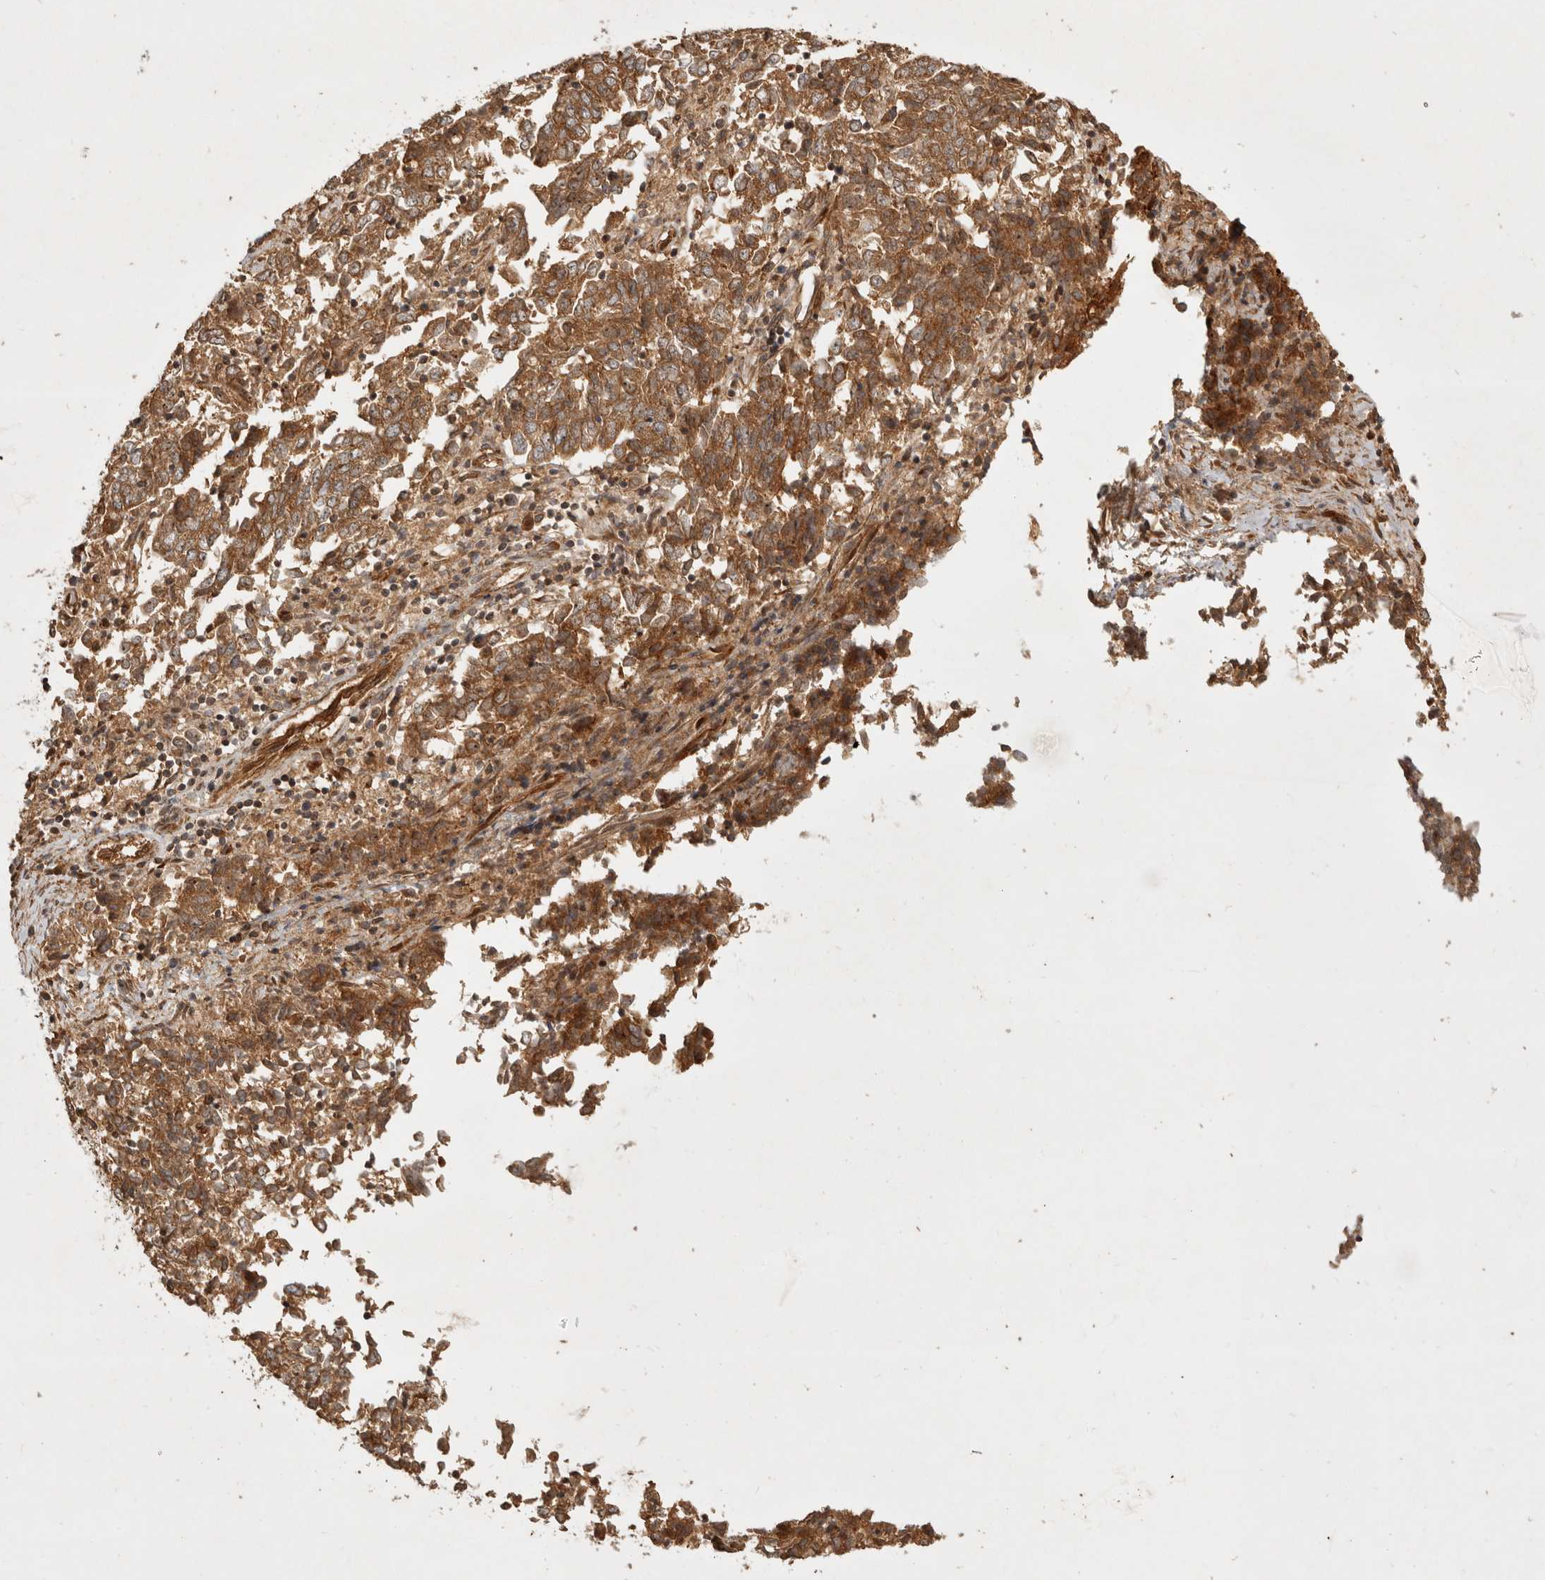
{"staining": {"intensity": "moderate", "quantity": ">75%", "location": "cytoplasmic/membranous"}, "tissue": "endometrial cancer", "cell_type": "Tumor cells", "image_type": "cancer", "snomed": [{"axis": "morphology", "description": "Adenocarcinoma, NOS"}, {"axis": "topography", "description": "Endometrium"}], "caption": "Endometrial cancer stained with immunohistochemistry (IHC) shows moderate cytoplasmic/membranous expression in approximately >75% of tumor cells. The staining was performed using DAB, with brown indicating positive protein expression. Nuclei are stained blue with hematoxylin.", "gene": "CAMSAP2", "patient": {"sex": "female", "age": 80}}